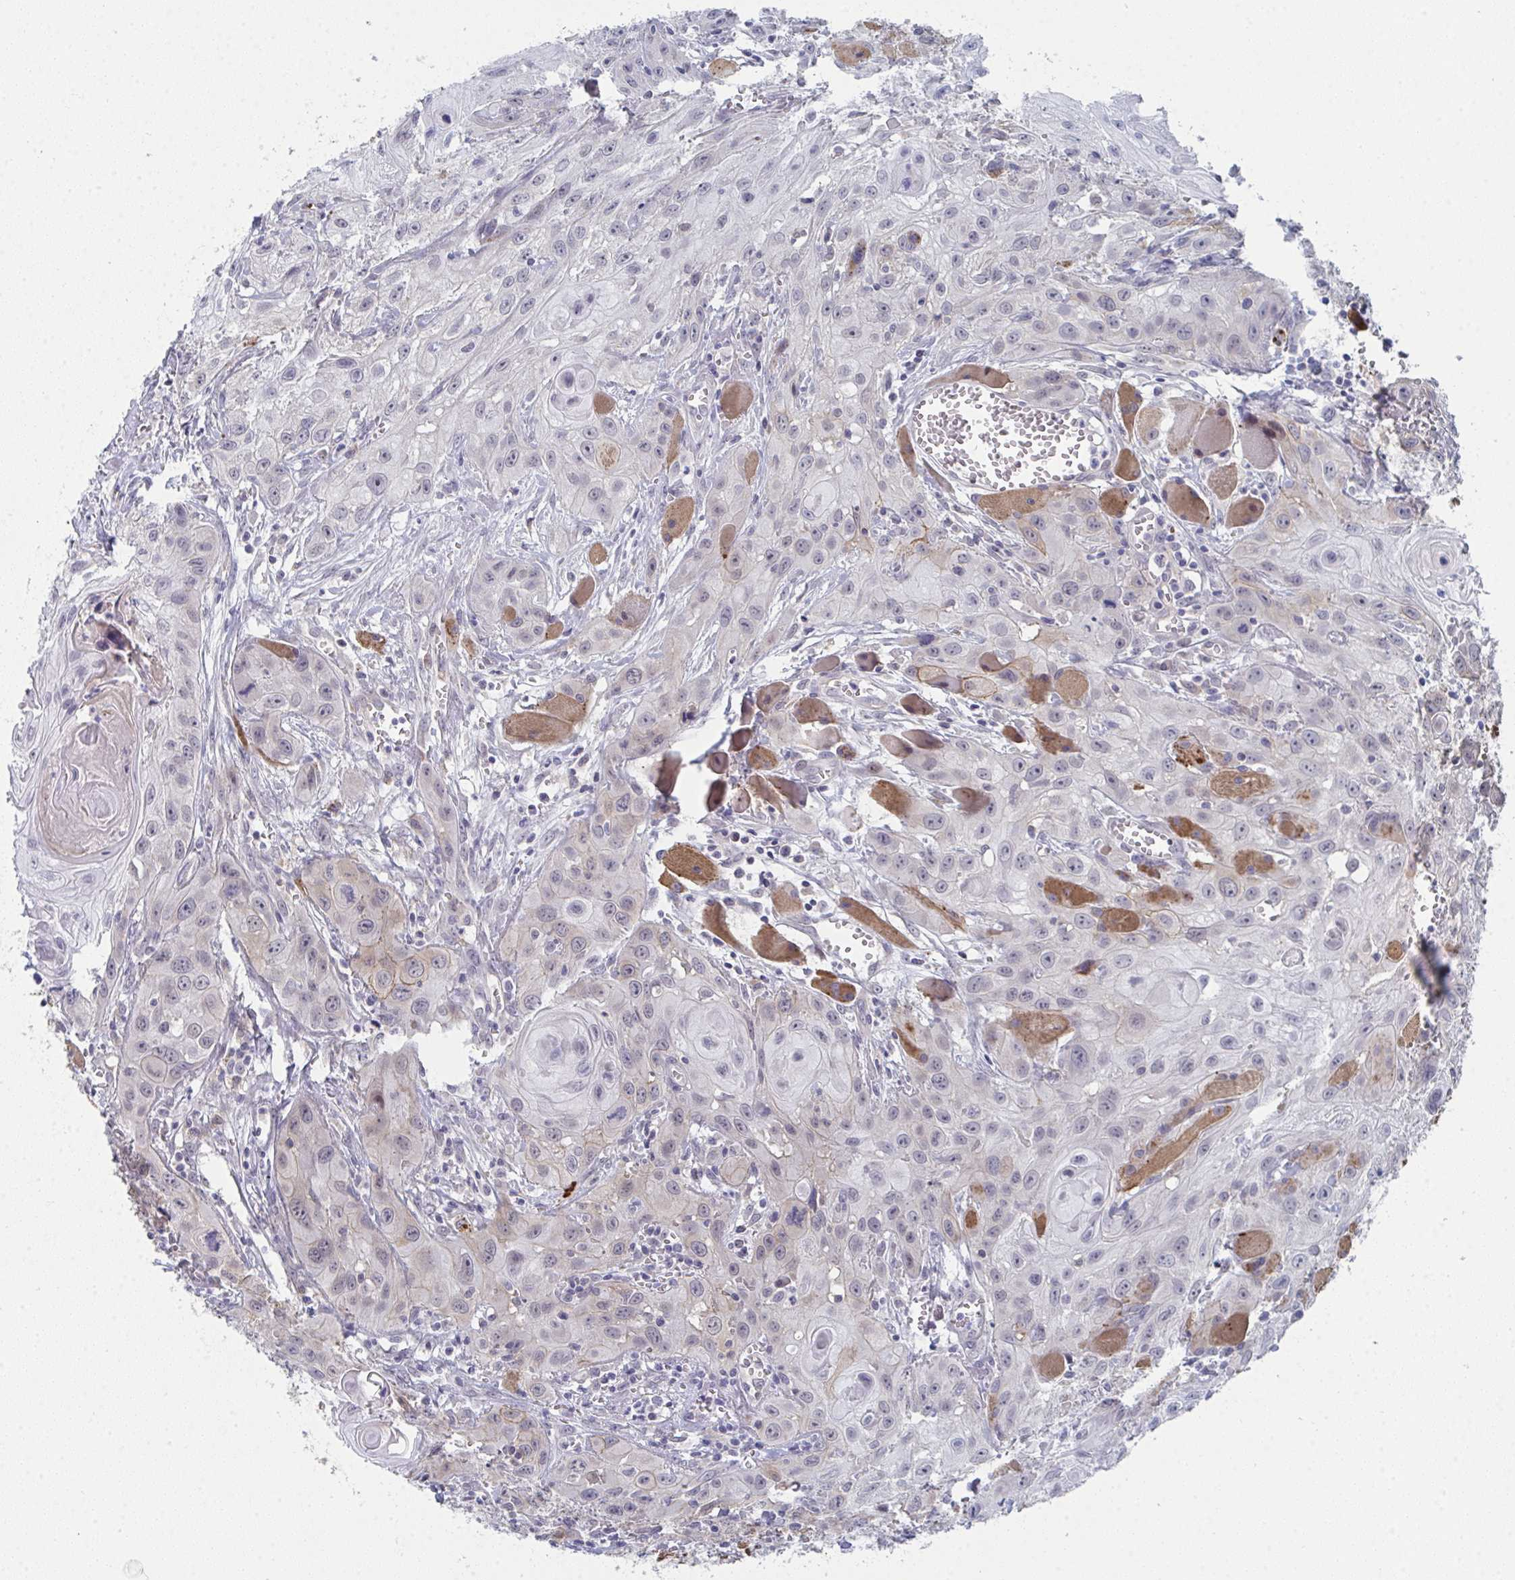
{"staining": {"intensity": "negative", "quantity": "none", "location": "none"}, "tissue": "head and neck cancer", "cell_type": "Tumor cells", "image_type": "cancer", "snomed": [{"axis": "morphology", "description": "Squamous cell carcinoma, NOS"}, {"axis": "topography", "description": "Oral tissue"}, {"axis": "topography", "description": "Head-Neck"}], "caption": "High power microscopy image of an immunohistochemistry (IHC) histopathology image of head and neck cancer, revealing no significant positivity in tumor cells.", "gene": "VWDE", "patient": {"sex": "male", "age": 58}}